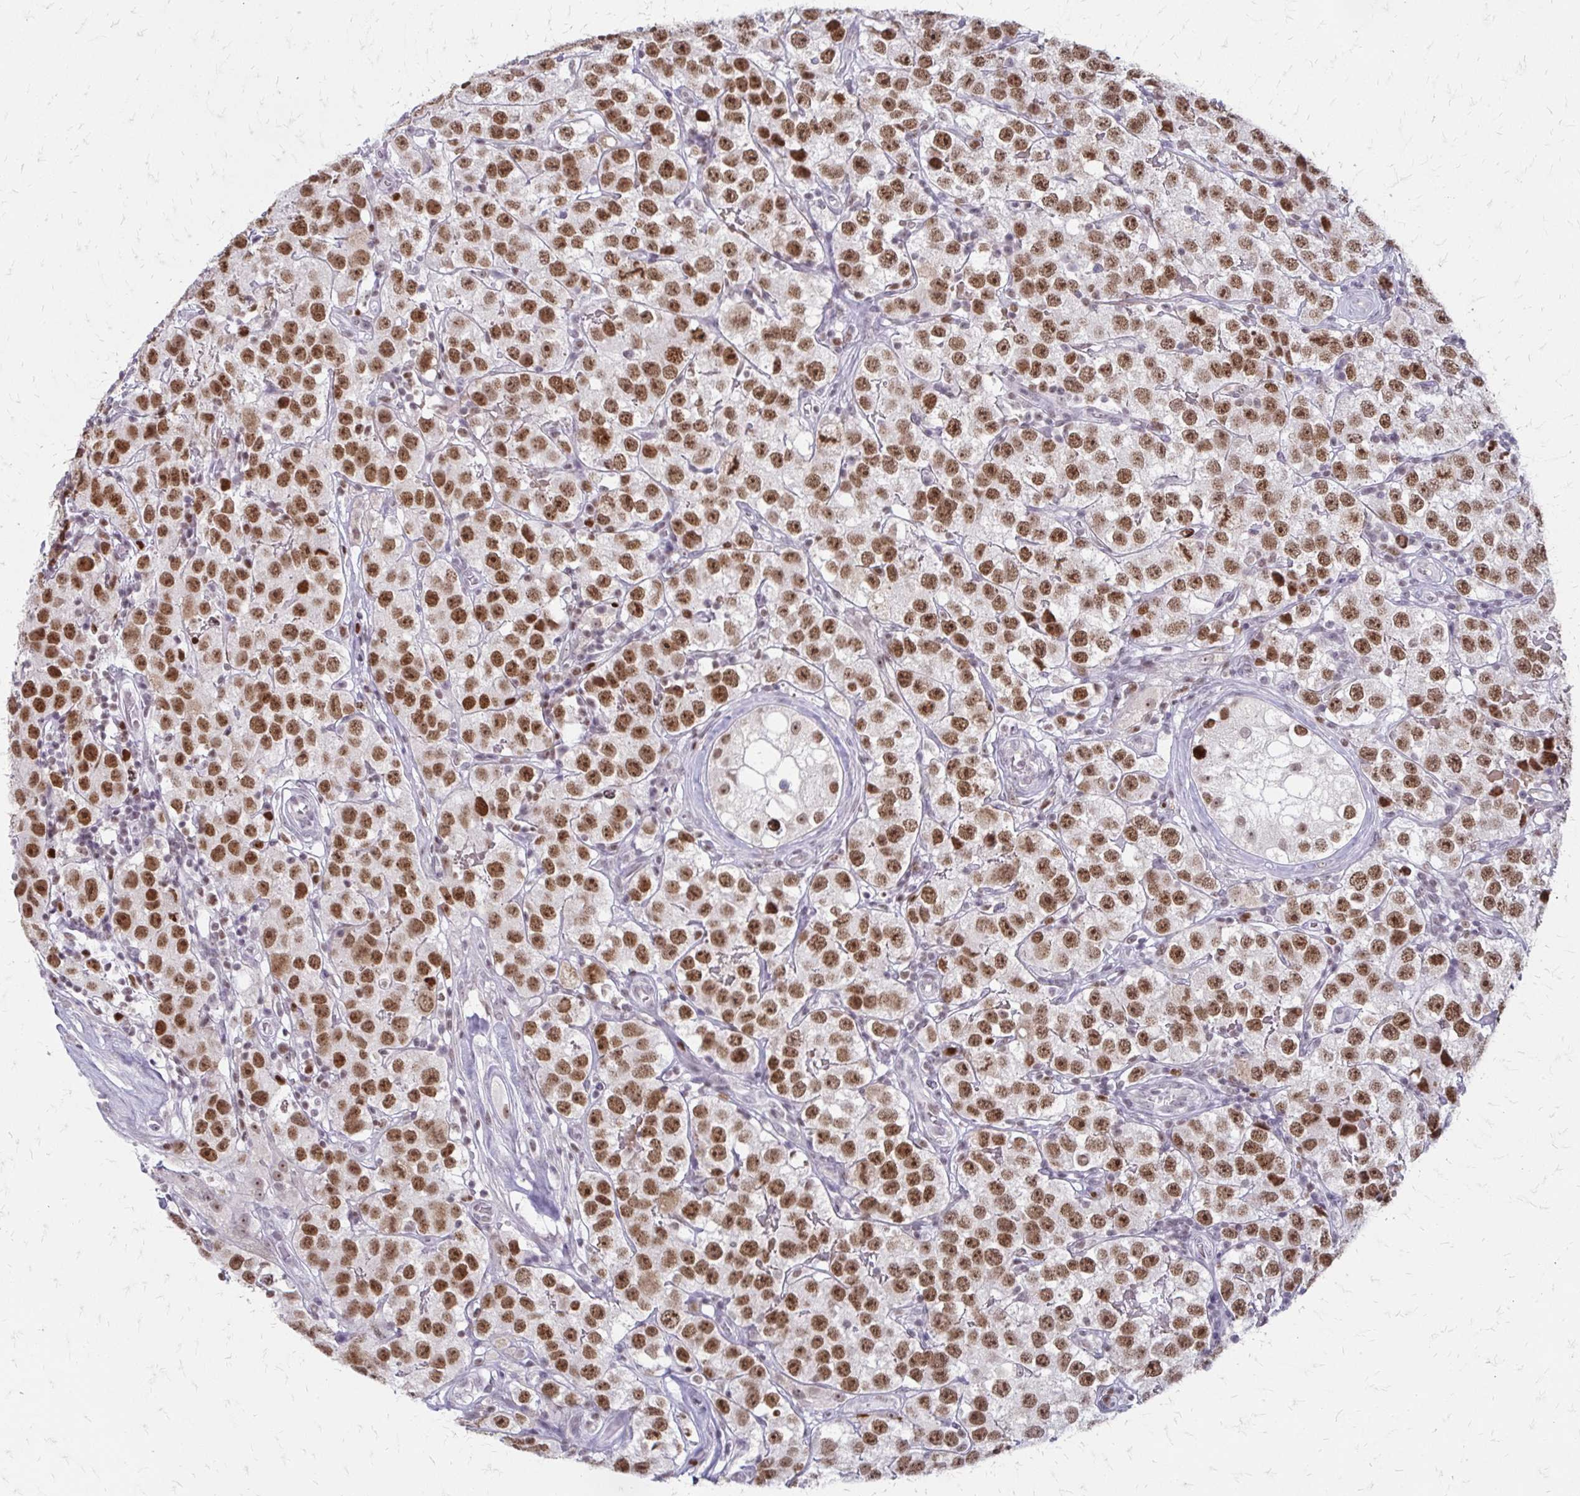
{"staining": {"intensity": "moderate", "quantity": ">75%", "location": "nuclear"}, "tissue": "testis cancer", "cell_type": "Tumor cells", "image_type": "cancer", "snomed": [{"axis": "morphology", "description": "Seminoma, NOS"}, {"axis": "topography", "description": "Testis"}], "caption": "Testis cancer tissue shows moderate nuclear expression in approximately >75% of tumor cells", "gene": "EED", "patient": {"sex": "male", "age": 34}}